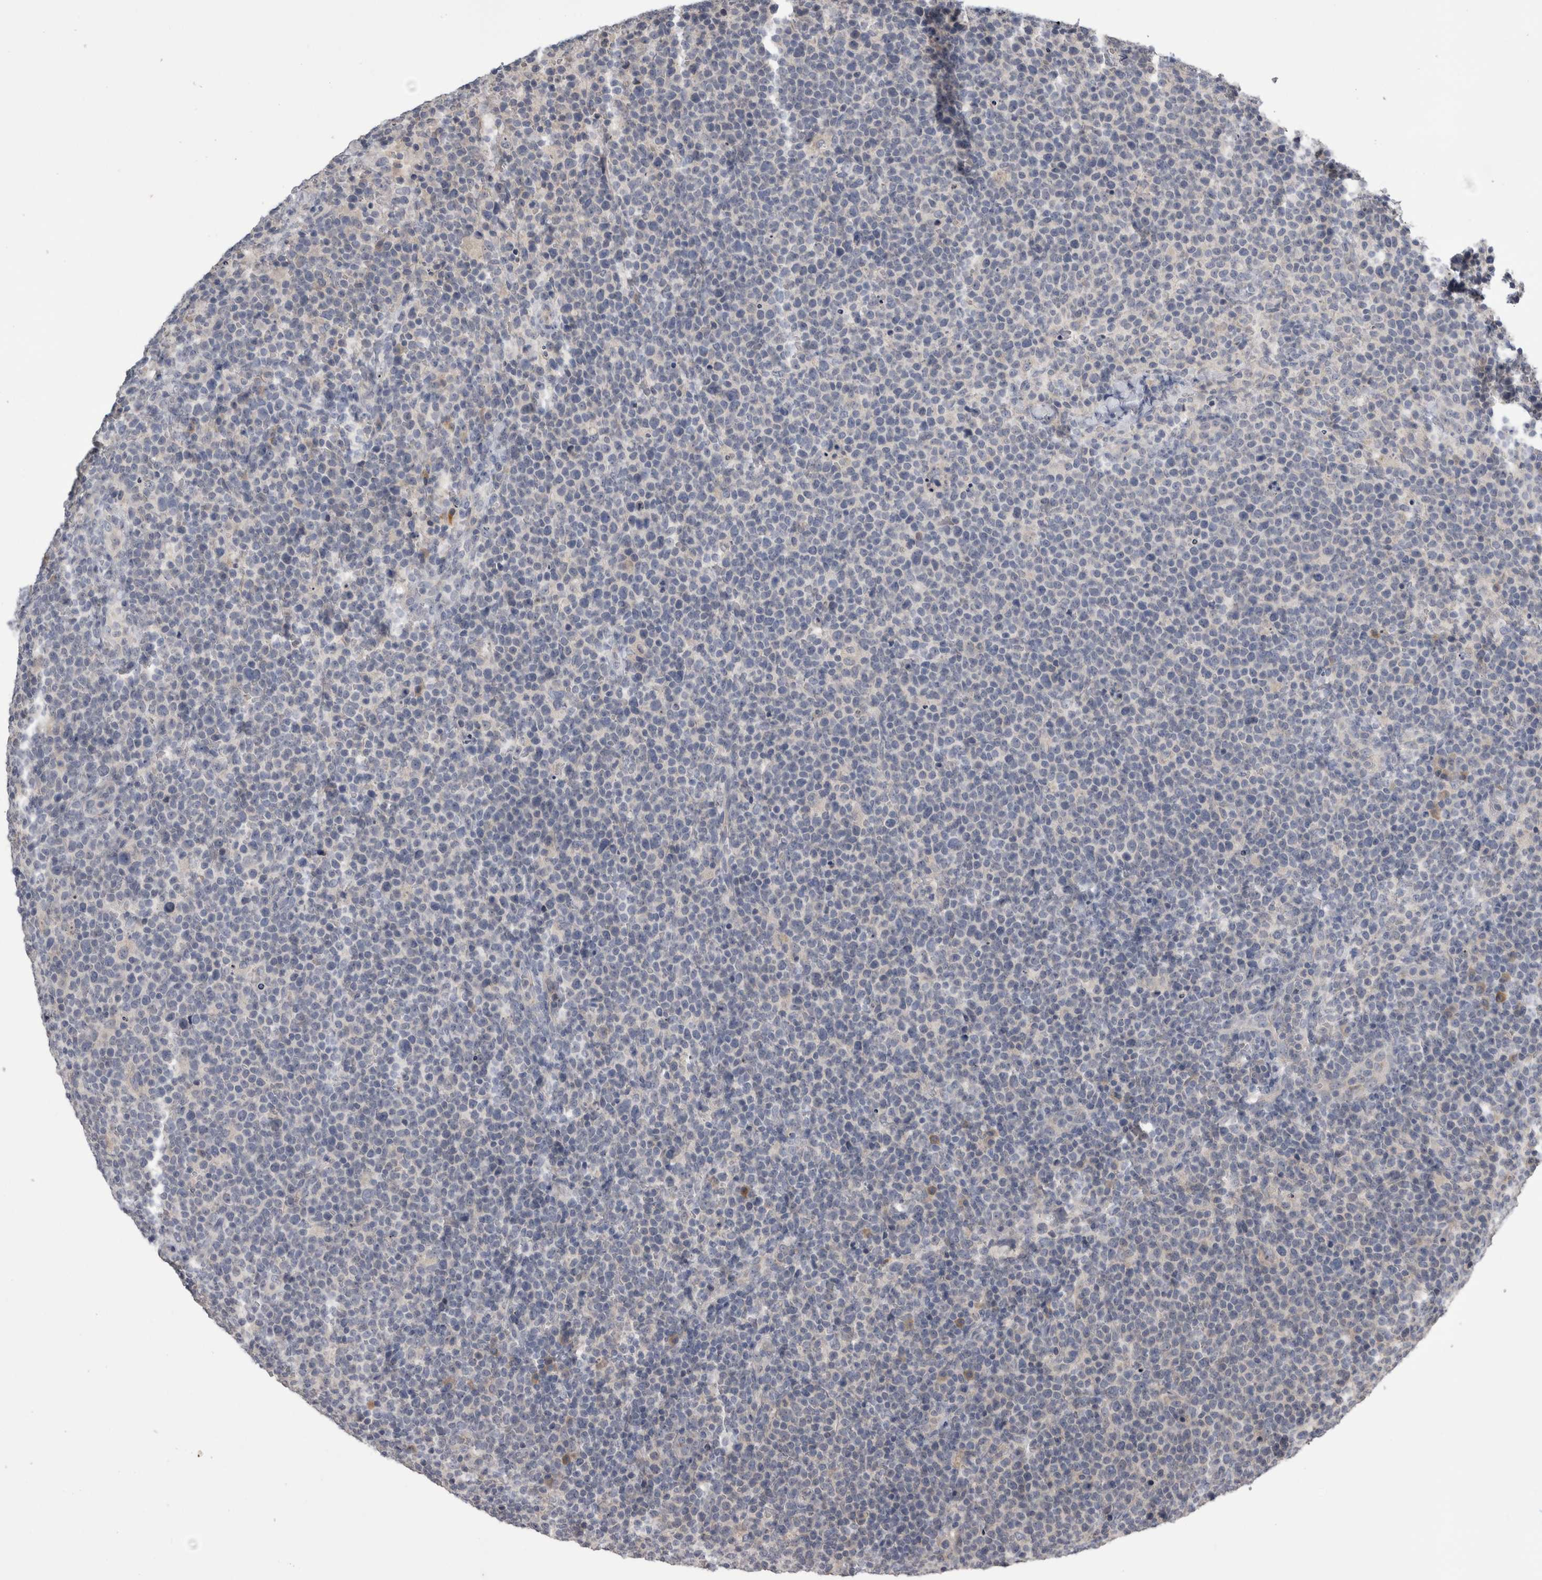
{"staining": {"intensity": "negative", "quantity": "none", "location": "none"}, "tissue": "lymphoma", "cell_type": "Tumor cells", "image_type": "cancer", "snomed": [{"axis": "morphology", "description": "Malignant lymphoma, non-Hodgkin's type, High grade"}, {"axis": "topography", "description": "Lymph node"}], "caption": "This is an immunohistochemistry (IHC) micrograph of human lymphoma. There is no staining in tumor cells.", "gene": "ANXA13", "patient": {"sex": "male", "age": 61}}